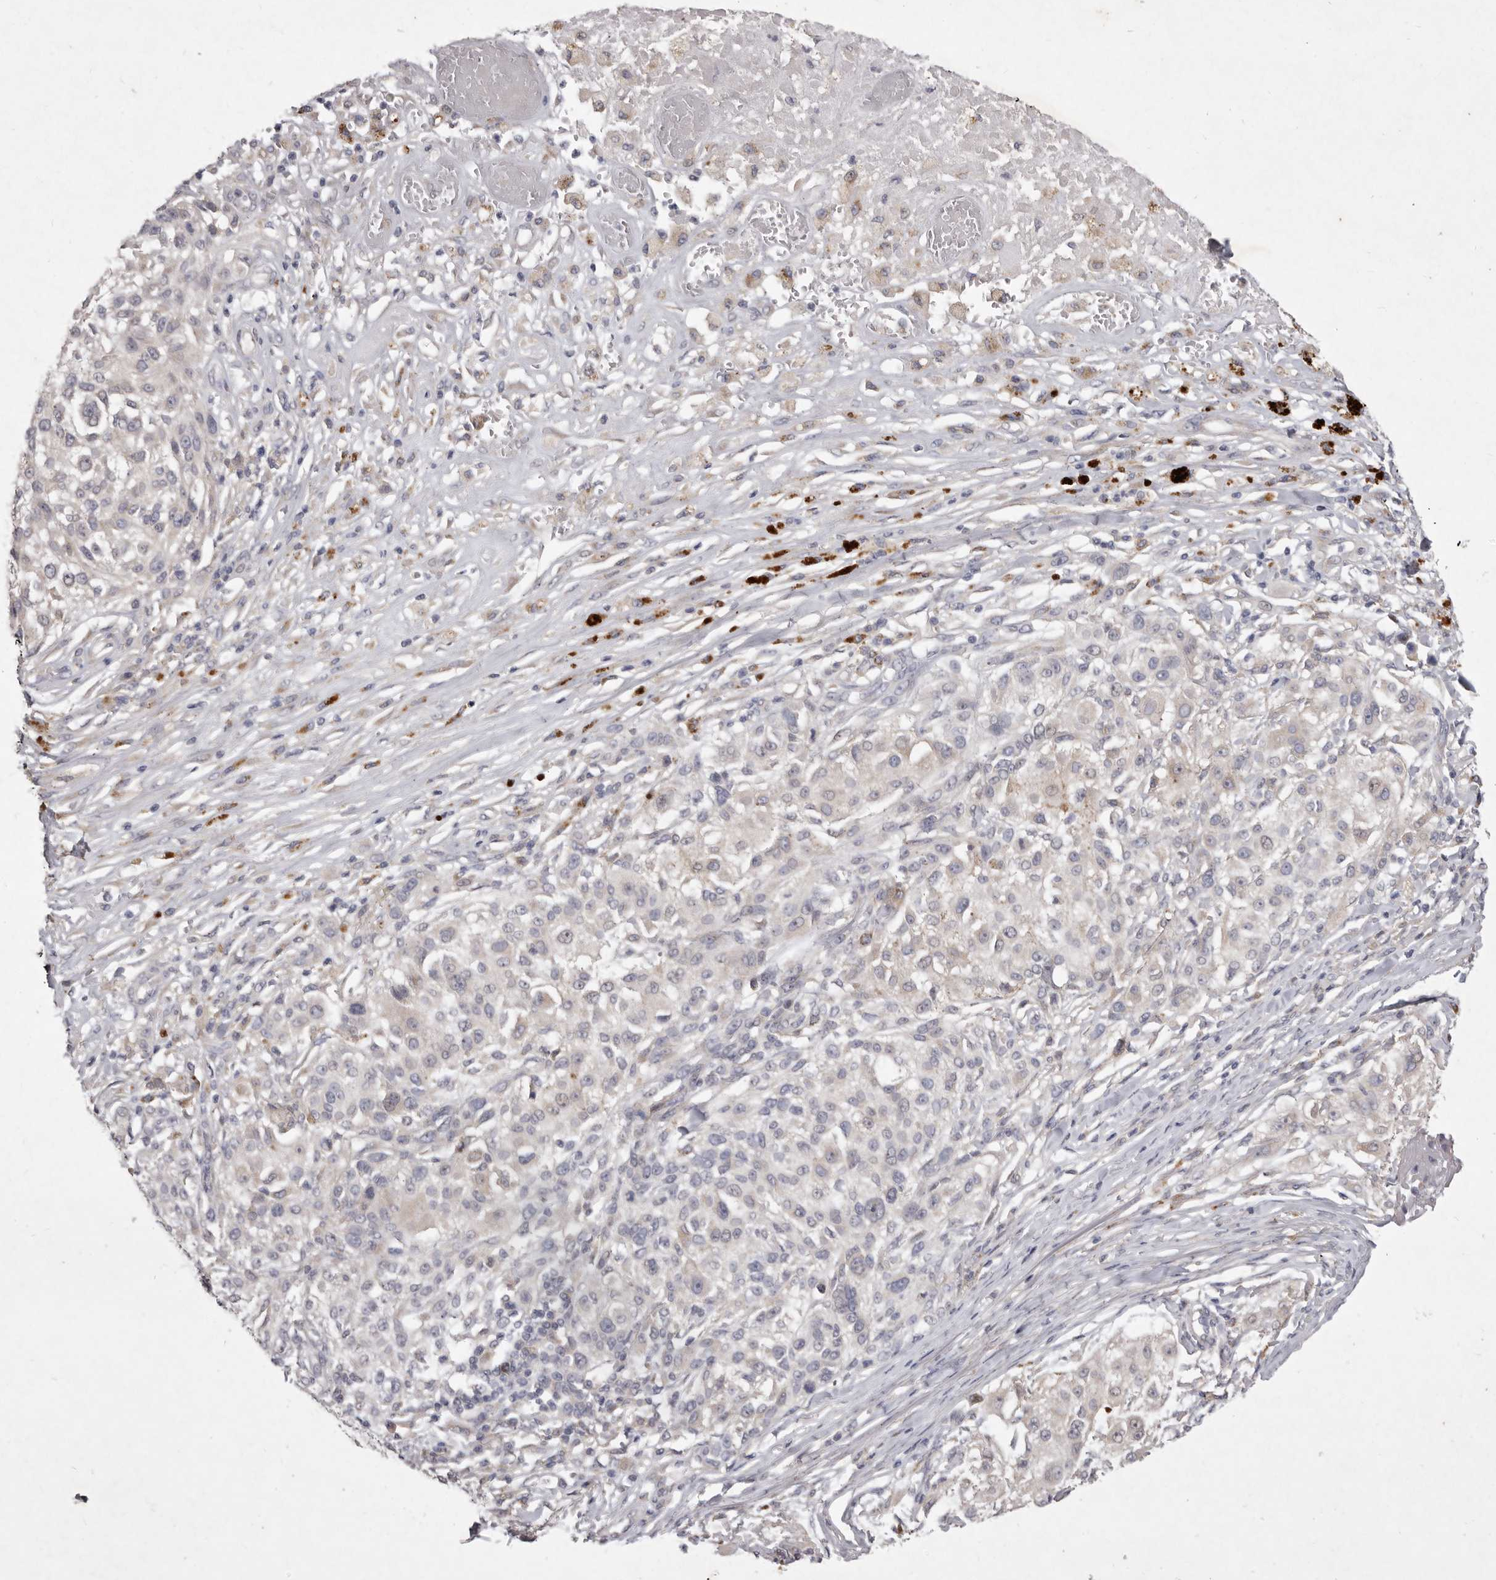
{"staining": {"intensity": "negative", "quantity": "none", "location": "none"}, "tissue": "melanoma", "cell_type": "Tumor cells", "image_type": "cancer", "snomed": [{"axis": "morphology", "description": "Necrosis, NOS"}, {"axis": "morphology", "description": "Malignant melanoma, NOS"}, {"axis": "topography", "description": "Skin"}], "caption": "High power microscopy micrograph of an IHC micrograph of melanoma, revealing no significant positivity in tumor cells.", "gene": "P2RX6", "patient": {"sex": "female", "age": 87}}